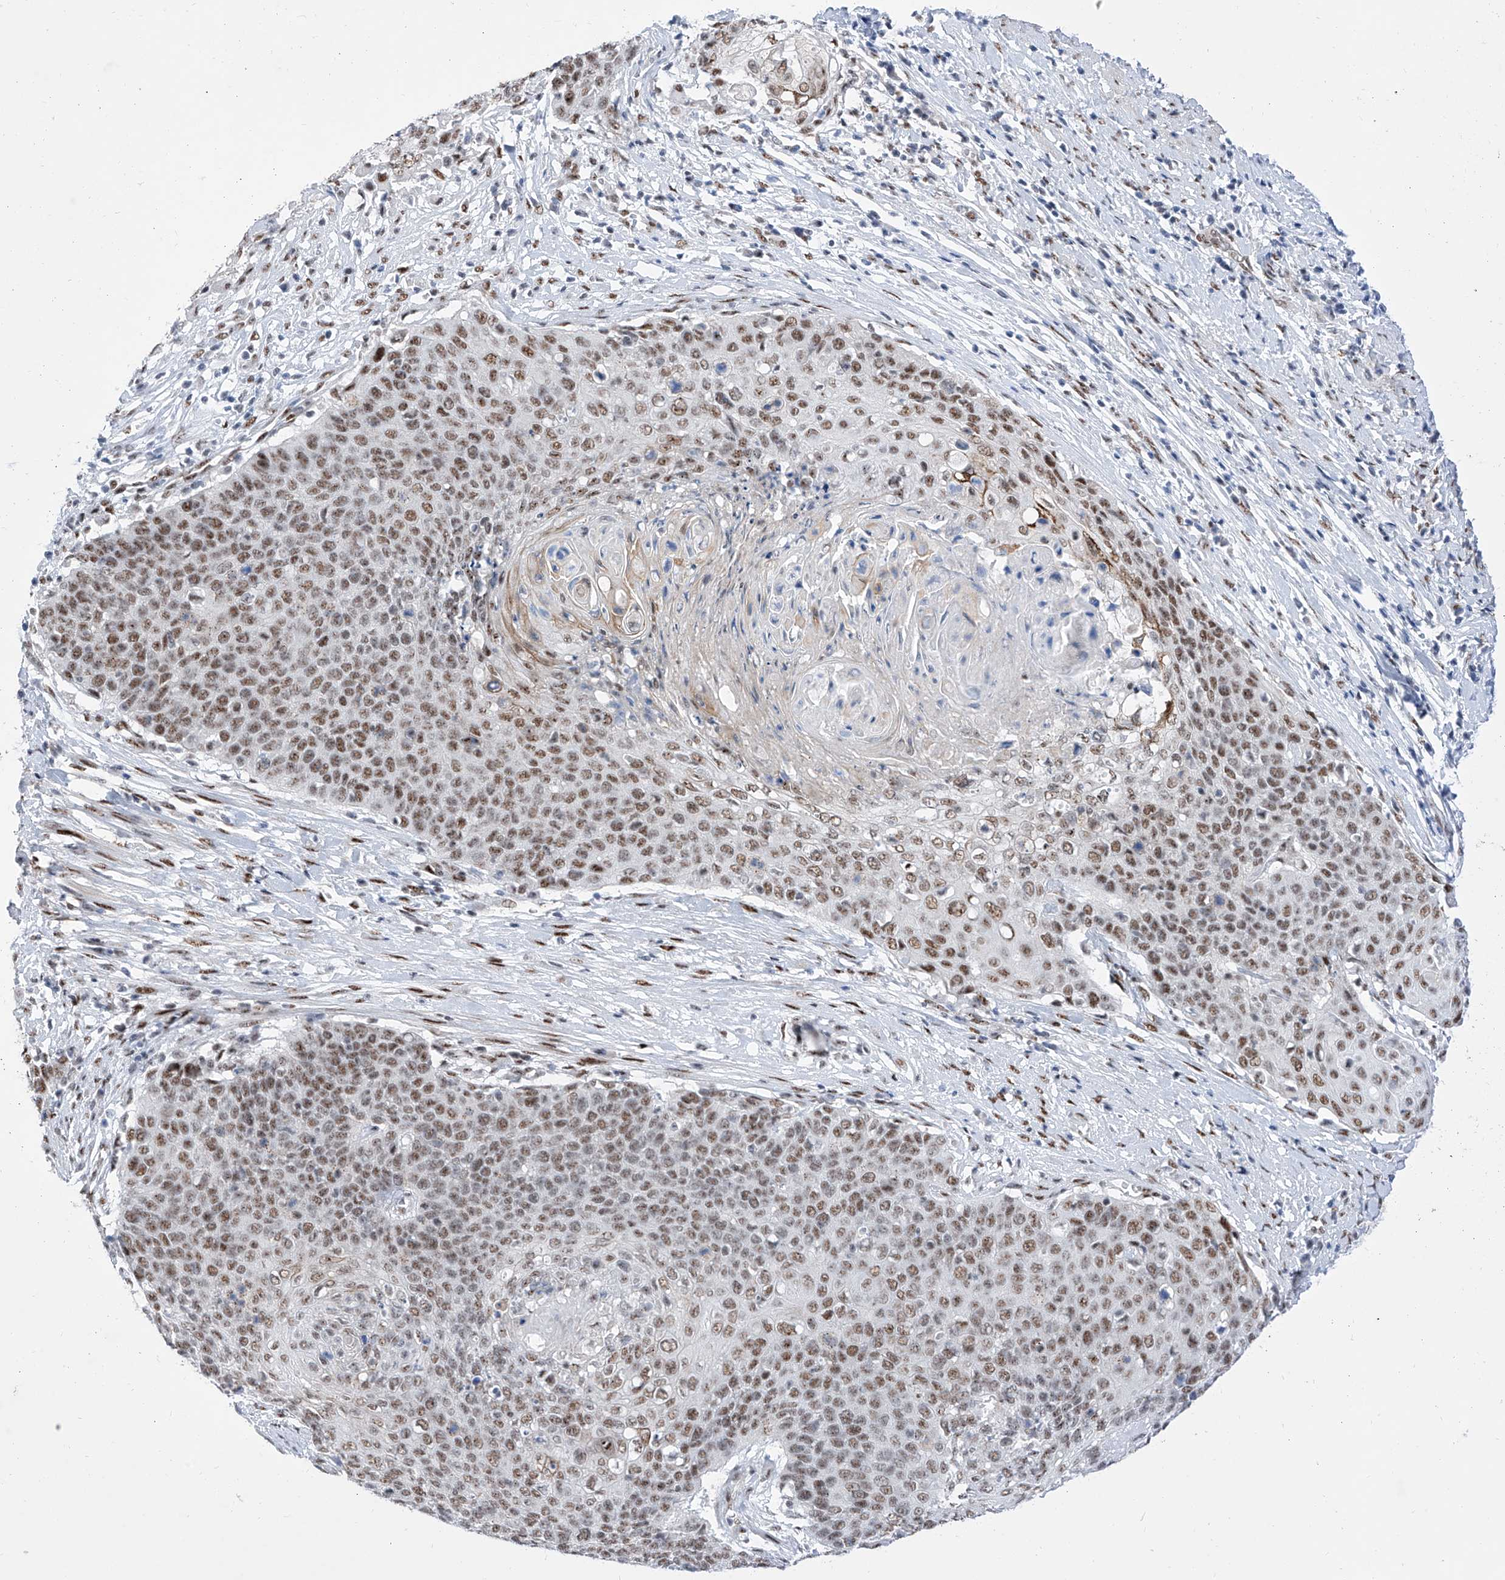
{"staining": {"intensity": "moderate", "quantity": ">75%", "location": "nuclear"}, "tissue": "cervical cancer", "cell_type": "Tumor cells", "image_type": "cancer", "snomed": [{"axis": "morphology", "description": "Squamous cell carcinoma, NOS"}, {"axis": "topography", "description": "Cervix"}], "caption": "The image shows a brown stain indicating the presence of a protein in the nuclear of tumor cells in cervical cancer (squamous cell carcinoma).", "gene": "ATN1", "patient": {"sex": "female", "age": 39}}